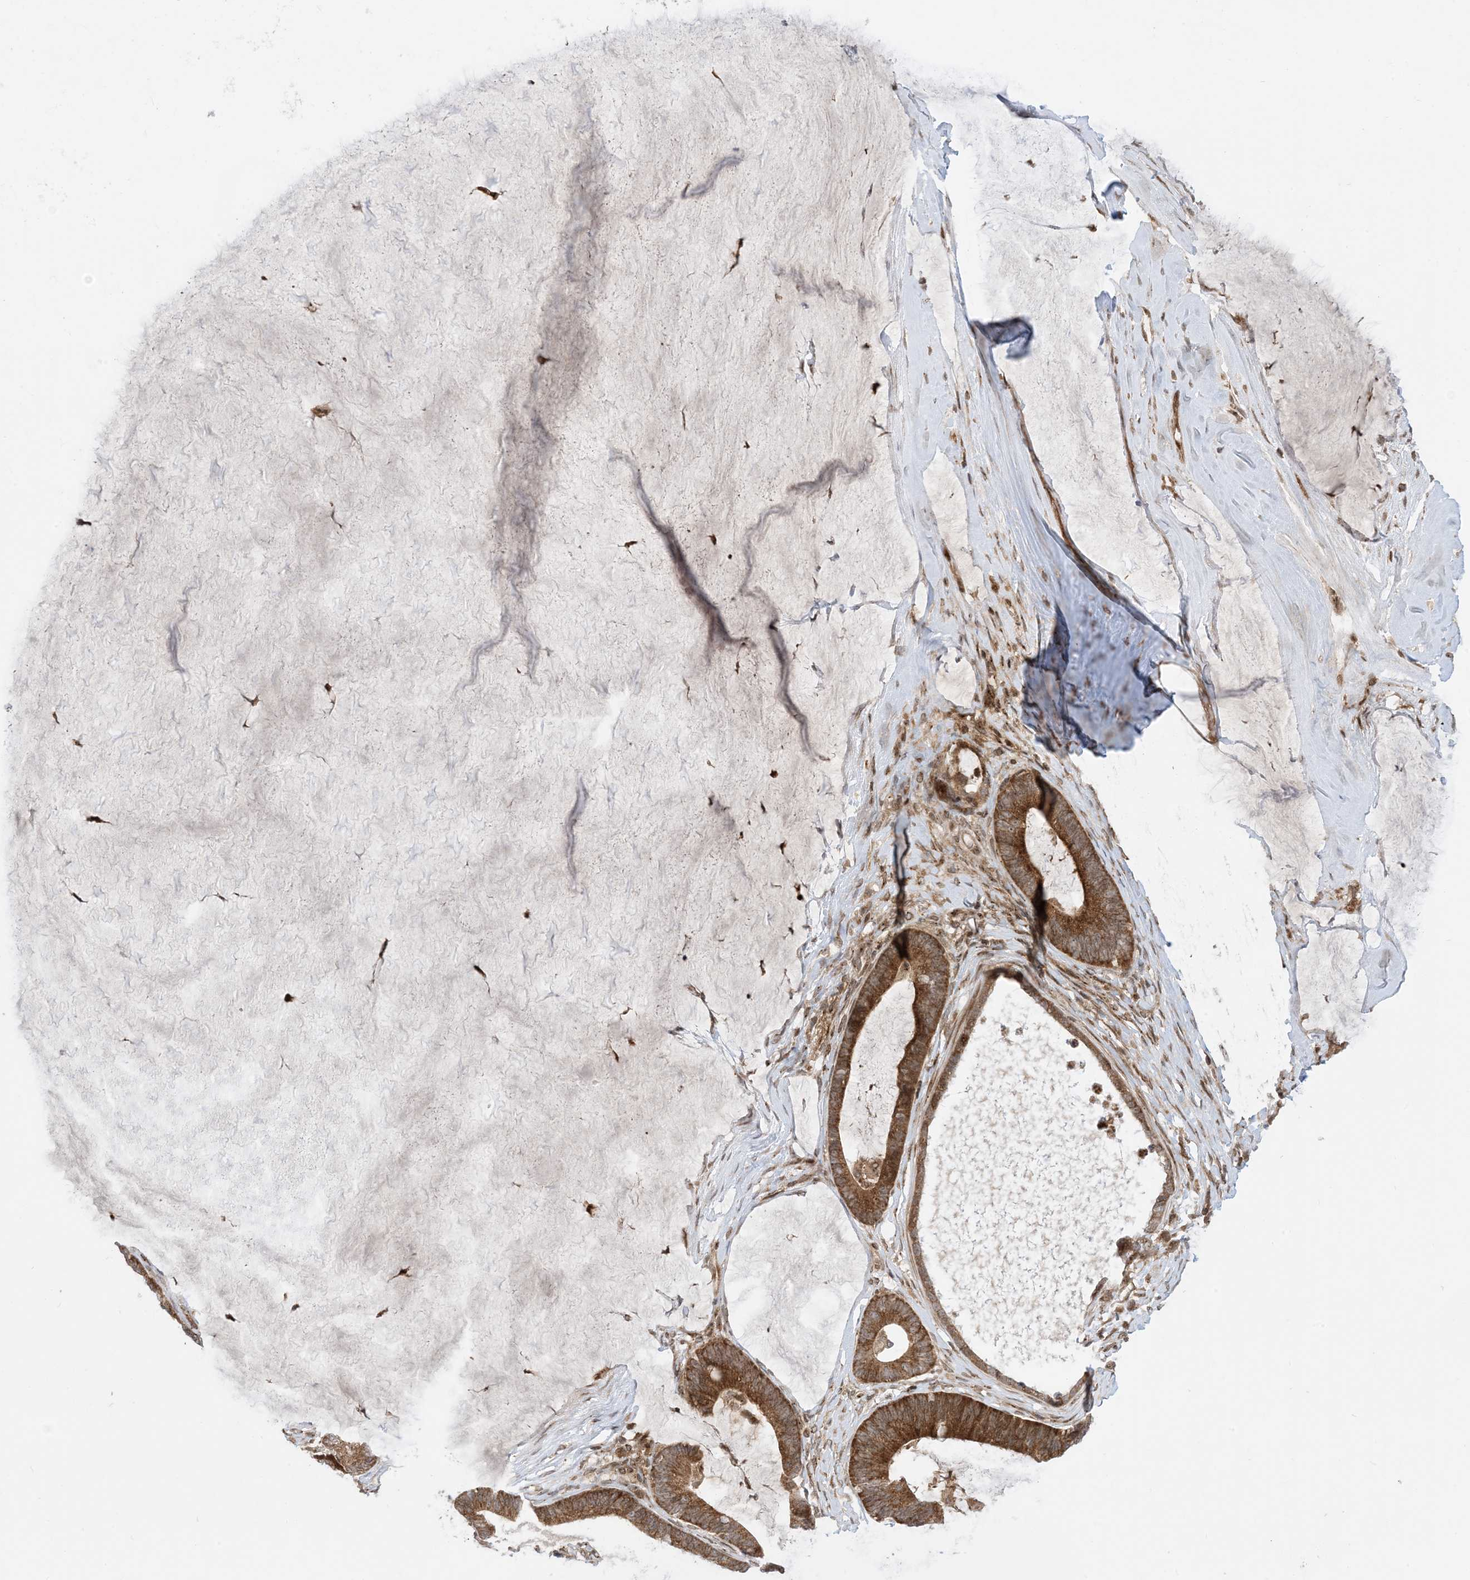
{"staining": {"intensity": "strong", "quantity": ">75%", "location": "cytoplasmic/membranous"}, "tissue": "ovarian cancer", "cell_type": "Tumor cells", "image_type": "cancer", "snomed": [{"axis": "morphology", "description": "Cystadenocarcinoma, mucinous, NOS"}, {"axis": "topography", "description": "Ovary"}], "caption": "IHC (DAB (3,3'-diaminobenzidine)) staining of human ovarian cancer (mucinous cystadenocarcinoma) shows strong cytoplasmic/membranous protein staining in about >75% of tumor cells.", "gene": "CASP4", "patient": {"sex": "female", "age": 61}}